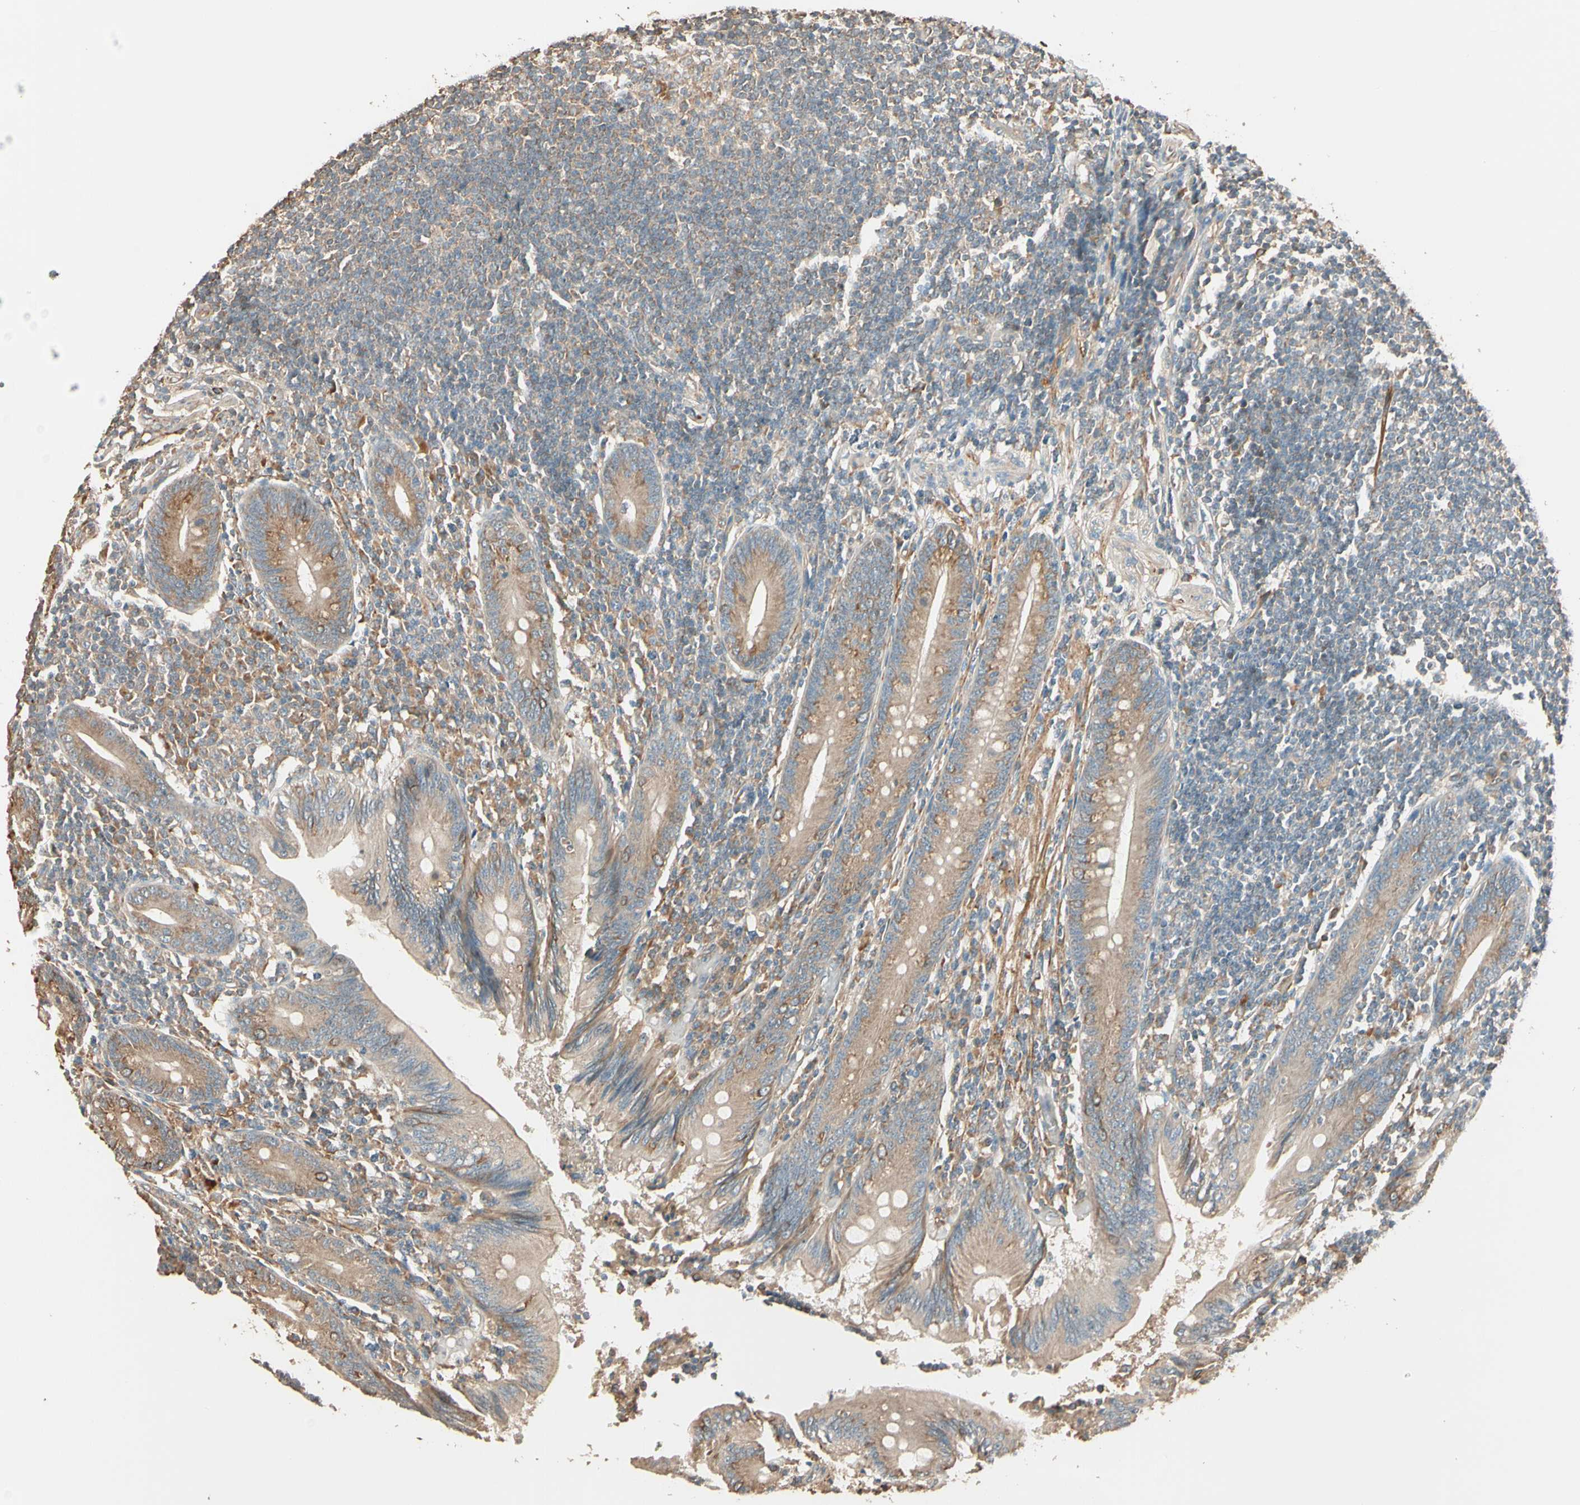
{"staining": {"intensity": "moderate", "quantity": ">75%", "location": "cytoplasmic/membranous"}, "tissue": "appendix", "cell_type": "Glandular cells", "image_type": "normal", "snomed": [{"axis": "morphology", "description": "Normal tissue, NOS"}, {"axis": "morphology", "description": "Inflammation, NOS"}, {"axis": "topography", "description": "Appendix"}], "caption": "A photomicrograph of appendix stained for a protein exhibits moderate cytoplasmic/membranous brown staining in glandular cells. (brown staining indicates protein expression, while blue staining denotes nuclei).", "gene": "TNFRSF21", "patient": {"sex": "male", "age": 46}}